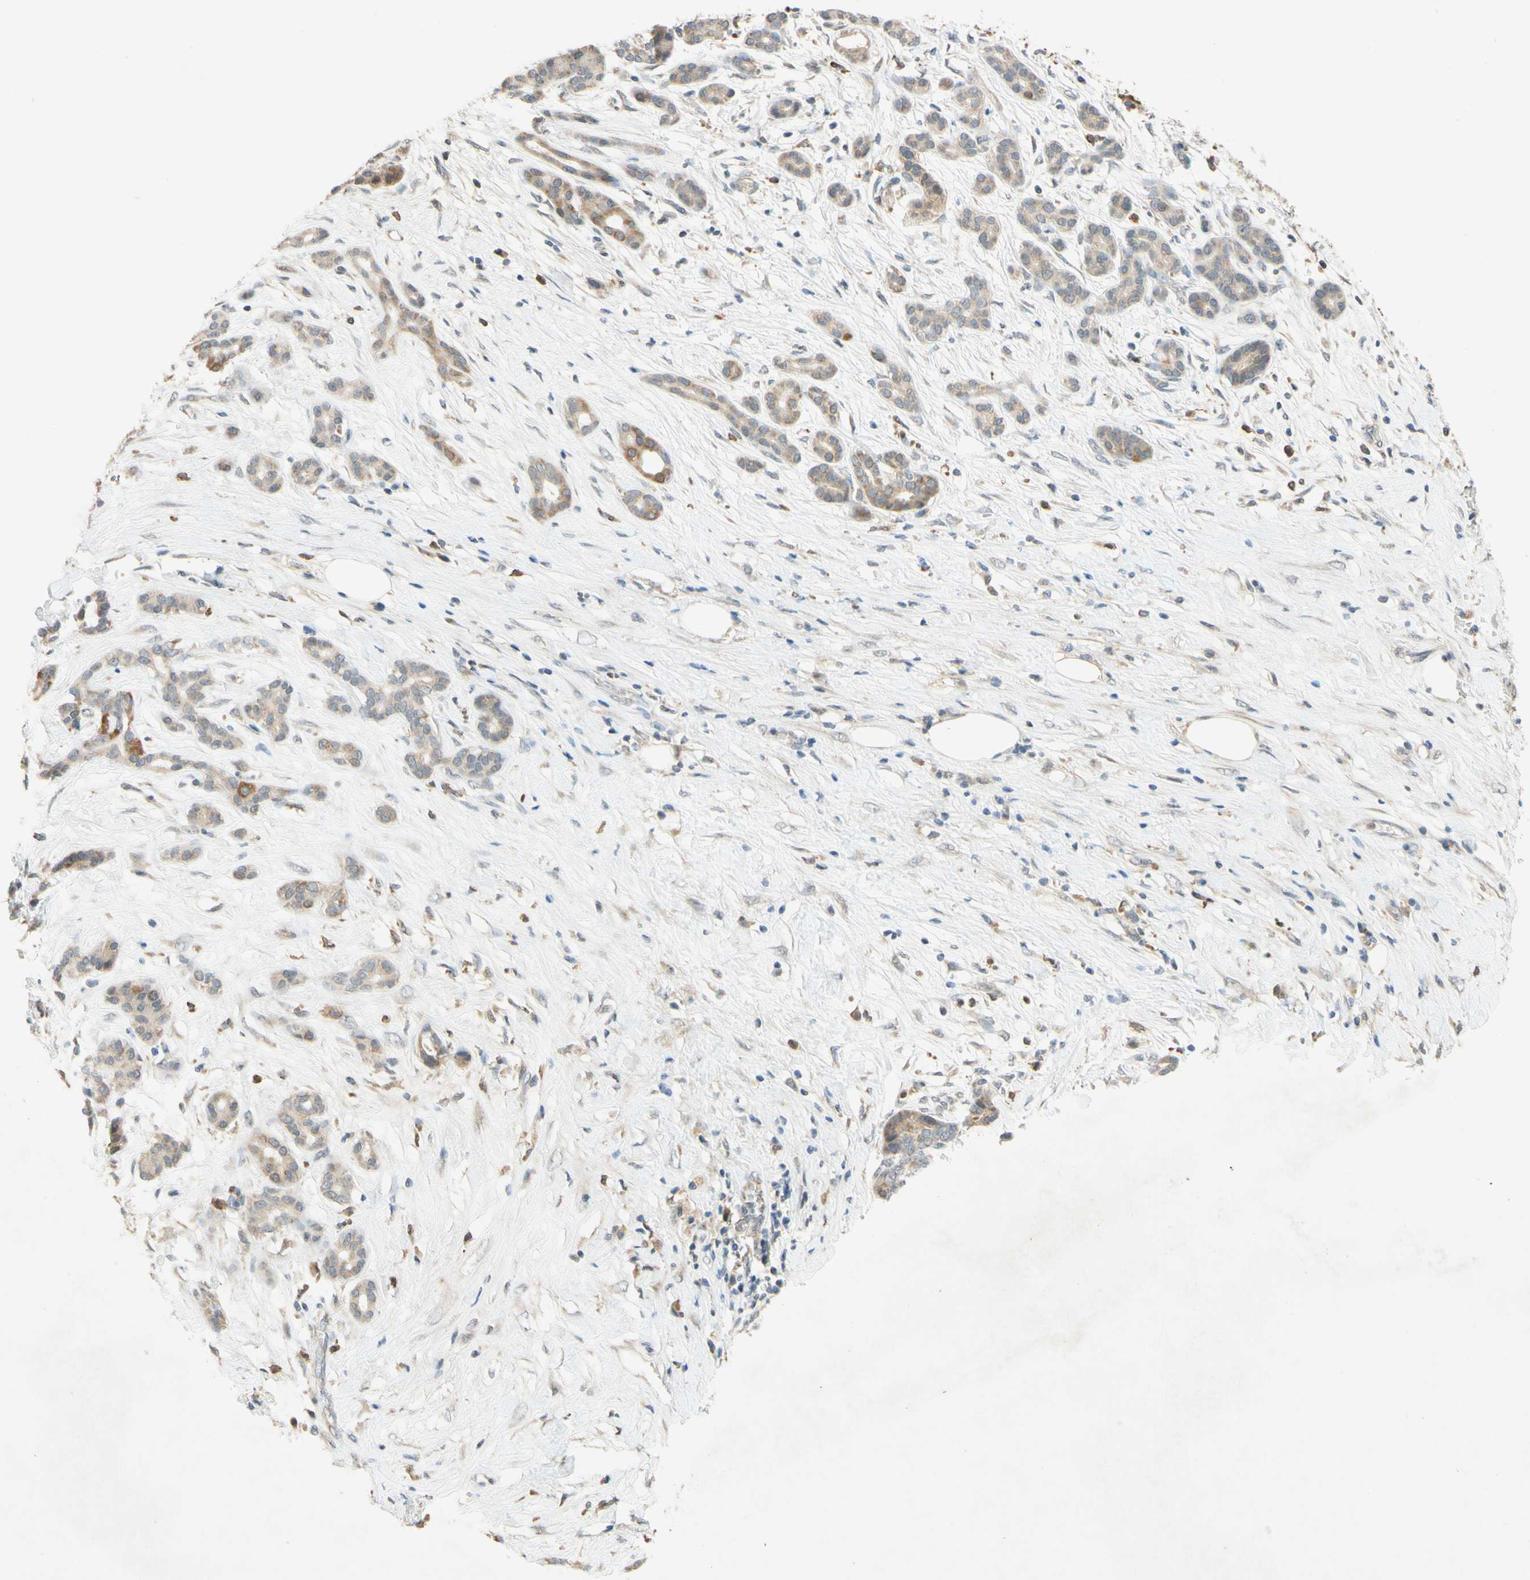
{"staining": {"intensity": "weak", "quantity": ">75%", "location": "cytoplasmic/membranous"}, "tissue": "pancreatic cancer", "cell_type": "Tumor cells", "image_type": "cancer", "snomed": [{"axis": "morphology", "description": "Adenocarcinoma, NOS"}, {"axis": "topography", "description": "Pancreas"}], "caption": "DAB (3,3'-diaminobenzidine) immunohistochemical staining of adenocarcinoma (pancreatic) exhibits weak cytoplasmic/membranous protein positivity in about >75% of tumor cells.", "gene": "GATA1", "patient": {"sex": "male", "age": 41}}